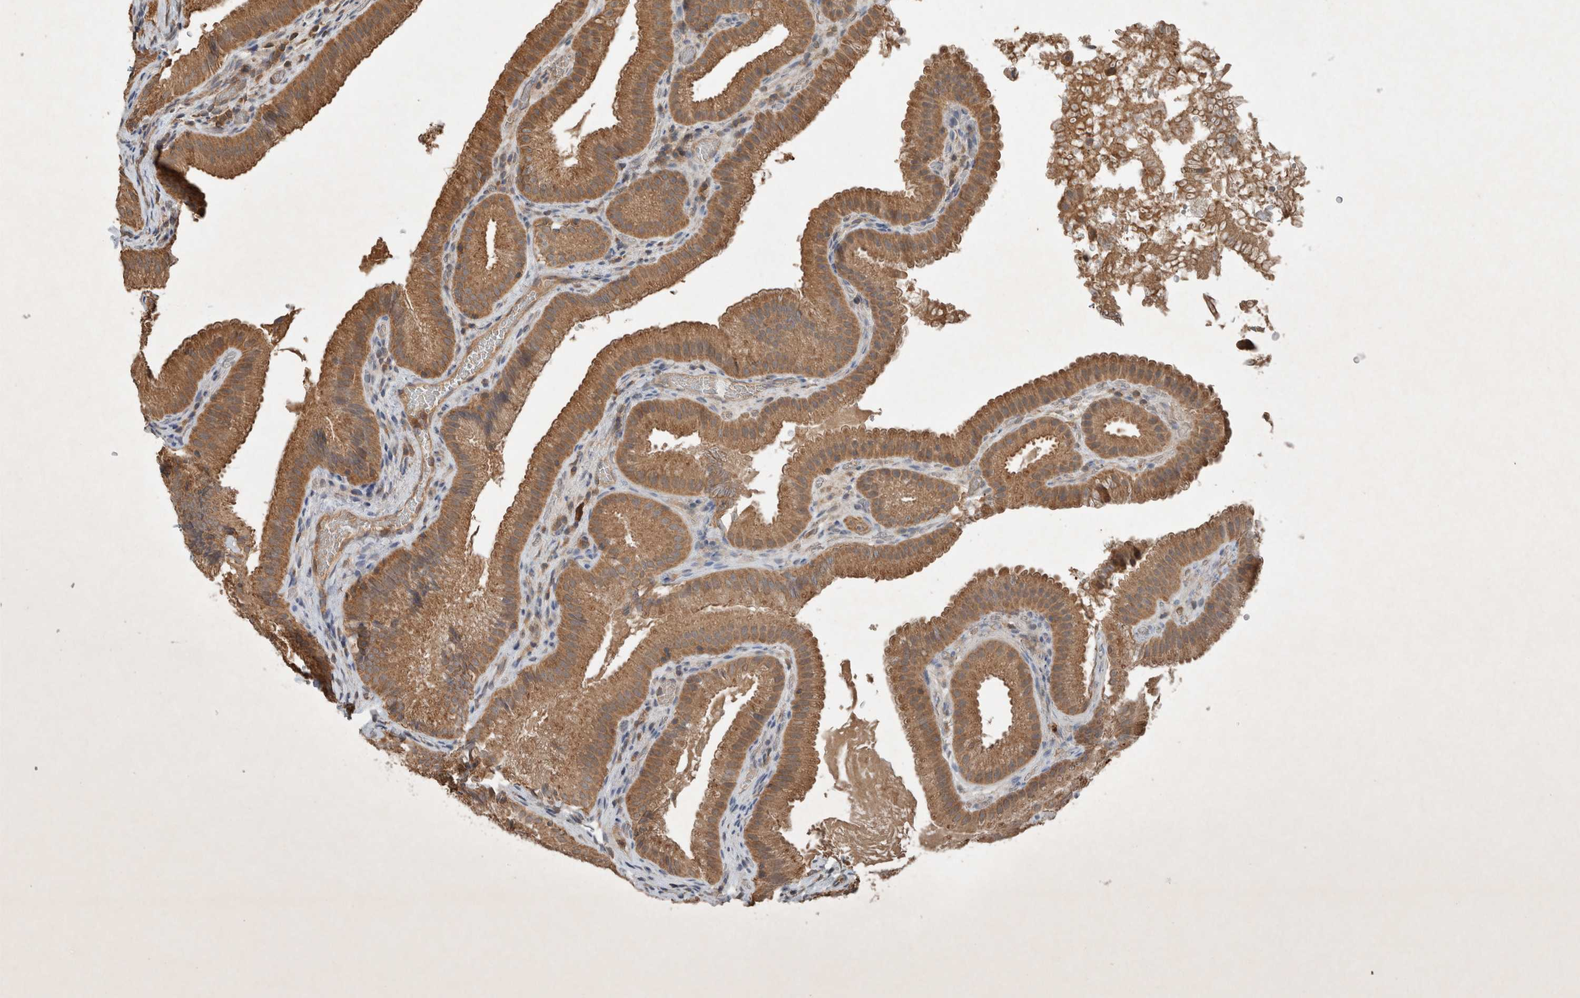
{"staining": {"intensity": "moderate", "quantity": ">75%", "location": "cytoplasmic/membranous"}, "tissue": "gallbladder", "cell_type": "Glandular cells", "image_type": "normal", "snomed": [{"axis": "morphology", "description": "Normal tissue, NOS"}, {"axis": "topography", "description": "Gallbladder"}], "caption": "High-magnification brightfield microscopy of unremarkable gallbladder stained with DAB (brown) and counterstained with hematoxylin (blue). glandular cells exhibit moderate cytoplasmic/membranous staining is identified in approximately>75% of cells.", "gene": "KLK14", "patient": {"sex": "female", "age": 30}}